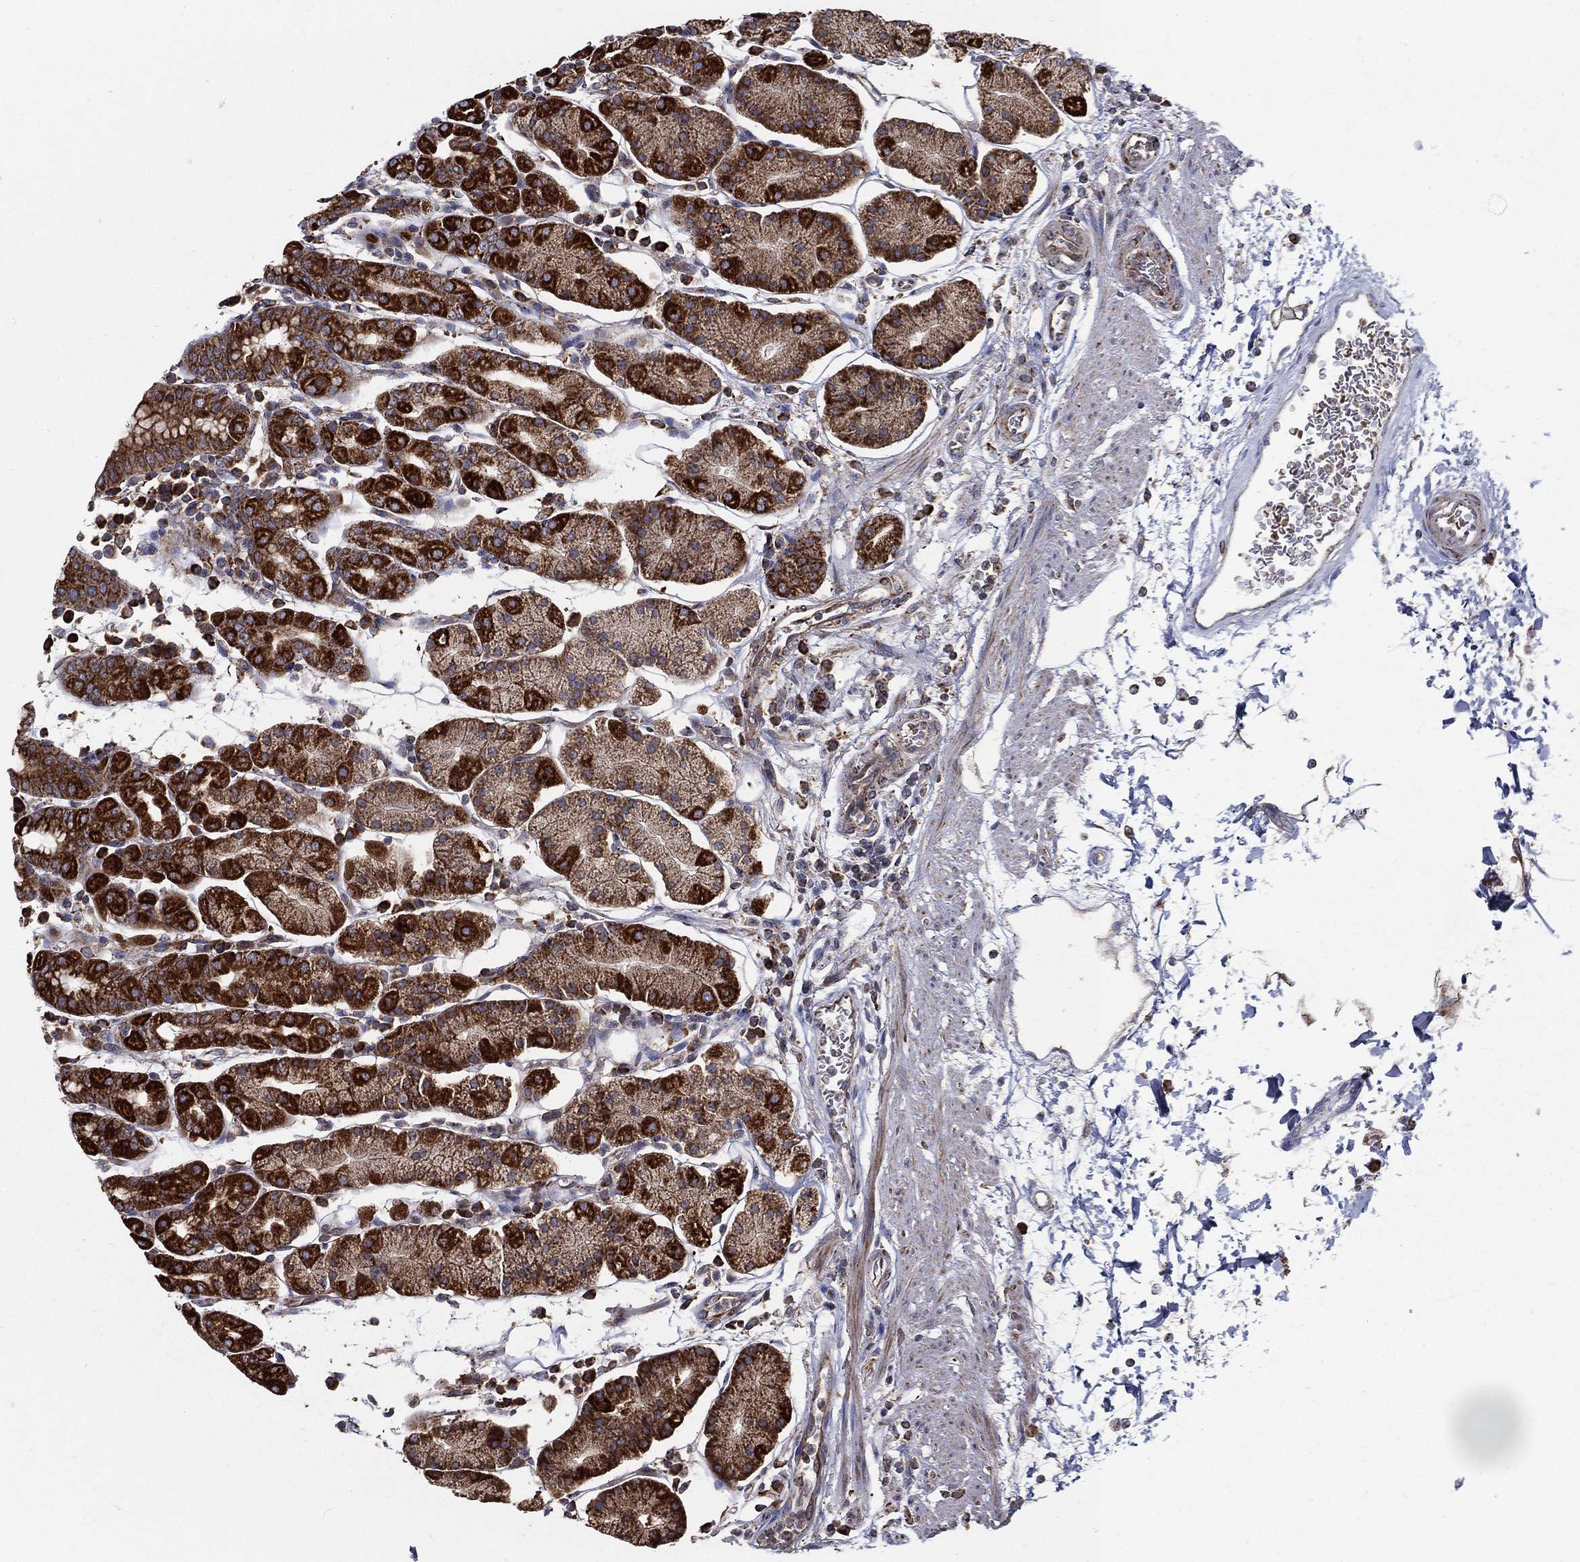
{"staining": {"intensity": "strong", "quantity": ">75%", "location": "cytoplasmic/membranous"}, "tissue": "stomach", "cell_type": "Glandular cells", "image_type": "normal", "snomed": [{"axis": "morphology", "description": "Normal tissue, NOS"}, {"axis": "topography", "description": "Stomach"}], "caption": "The image shows staining of unremarkable stomach, revealing strong cytoplasmic/membranous protein positivity (brown color) within glandular cells.", "gene": "MT", "patient": {"sex": "male", "age": 54}}